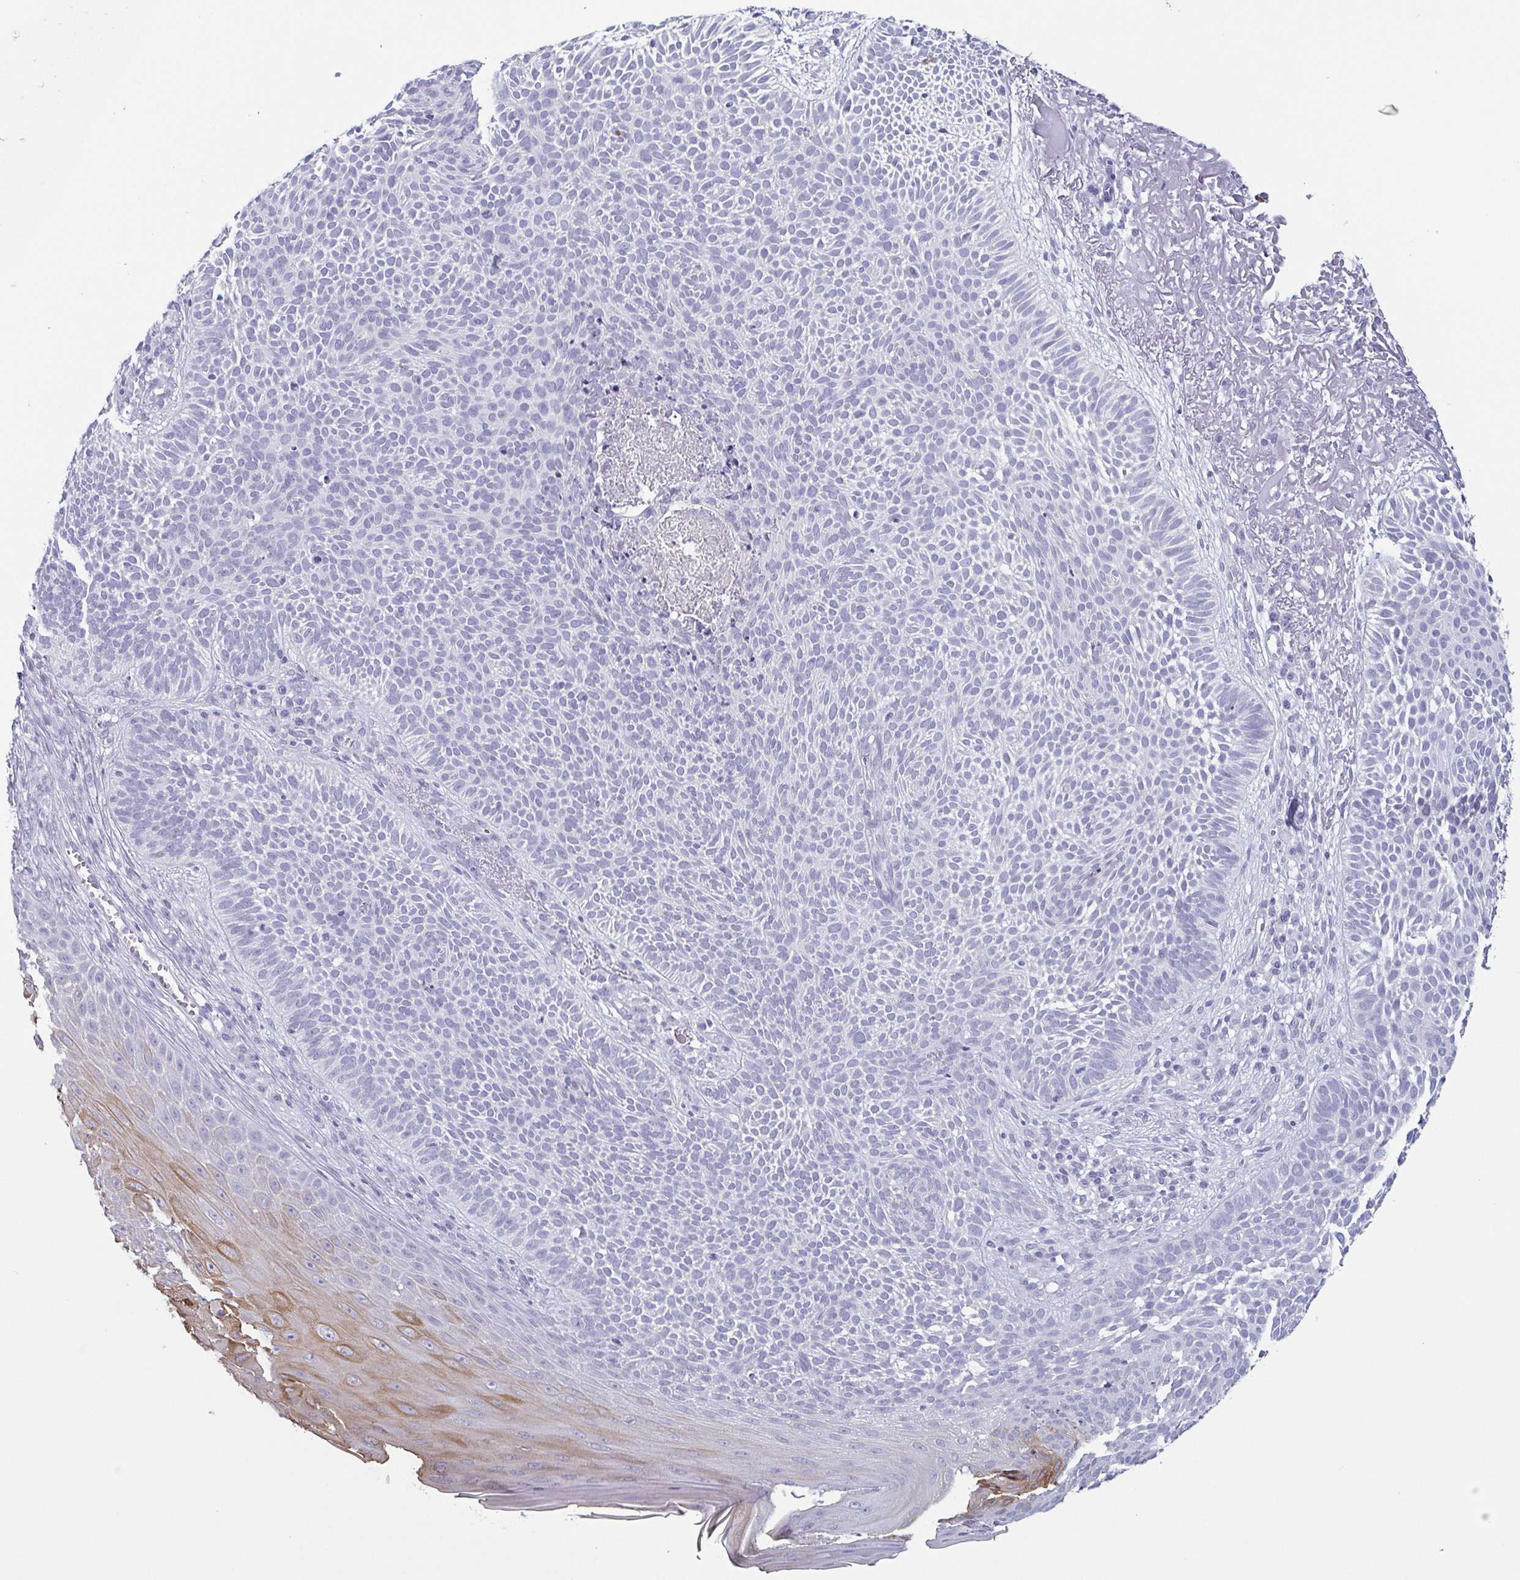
{"staining": {"intensity": "negative", "quantity": "none", "location": "none"}, "tissue": "skin cancer", "cell_type": "Tumor cells", "image_type": "cancer", "snomed": [{"axis": "morphology", "description": "Basal cell carcinoma"}, {"axis": "topography", "description": "Skin"}, {"axis": "topography", "description": "Skin of face"}], "caption": "Protein analysis of skin basal cell carcinoma demonstrates no significant staining in tumor cells.", "gene": "KRT10", "patient": {"sex": "female", "age": 82}}